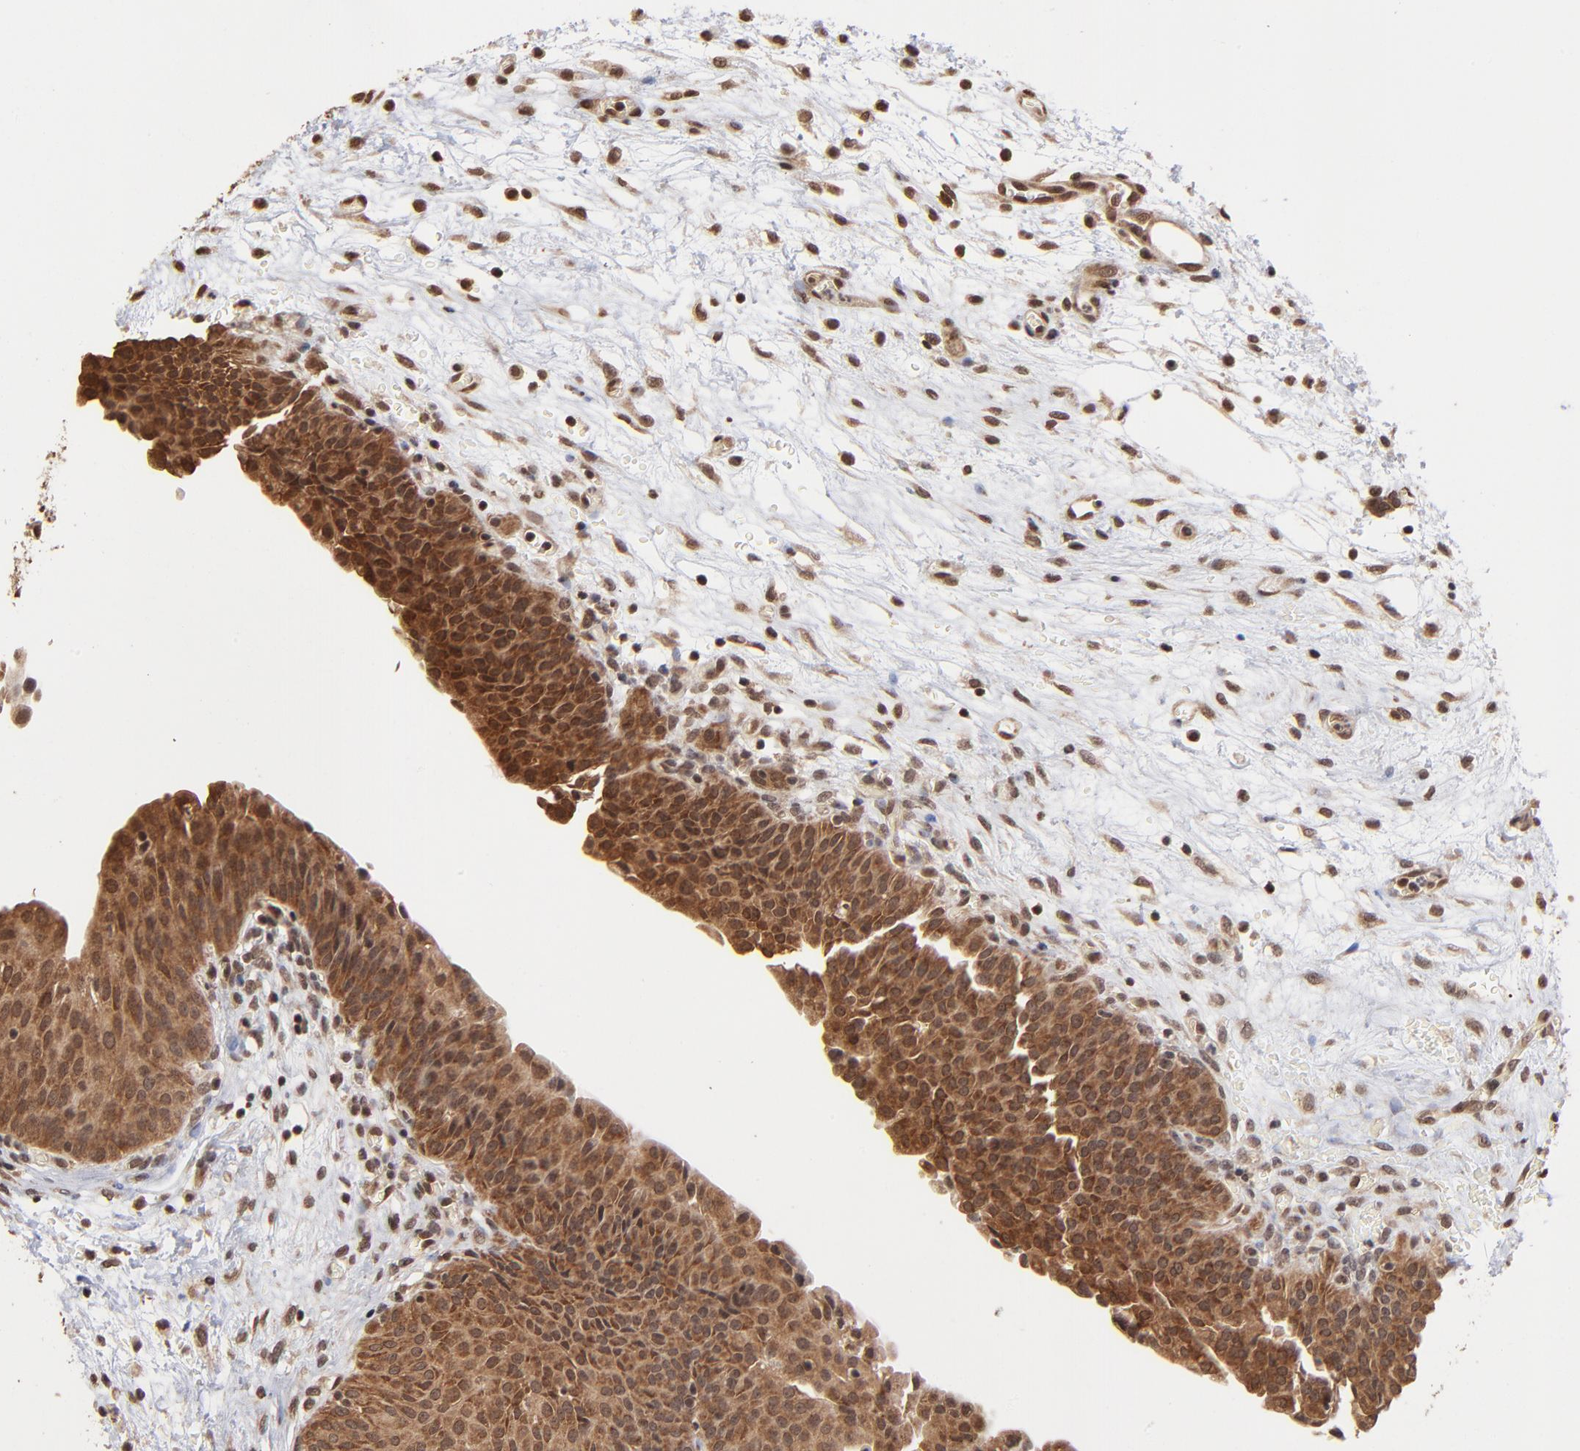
{"staining": {"intensity": "strong", "quantity": ">75%", "location": "cytoplasmic/membranous"}, "tissue": "urinary bladder", "cell_type": "Urothelial cells", "image_type": "normal", "snomed": [{"axis": "morphology", "description": "Normal tissue, NOS"}, {"axis": "topography", "description": "Smooth muscle"}, {"axis": "topography", "description": "Urinary bladder"}], "caption": "Urothelial cells display high levels of strong cytoplasmic/membranous expression in approximately >75% of cells in normal urinary bladder.", "gene": "BRPF1", "patient": {"sex": "male", "age": 35}}